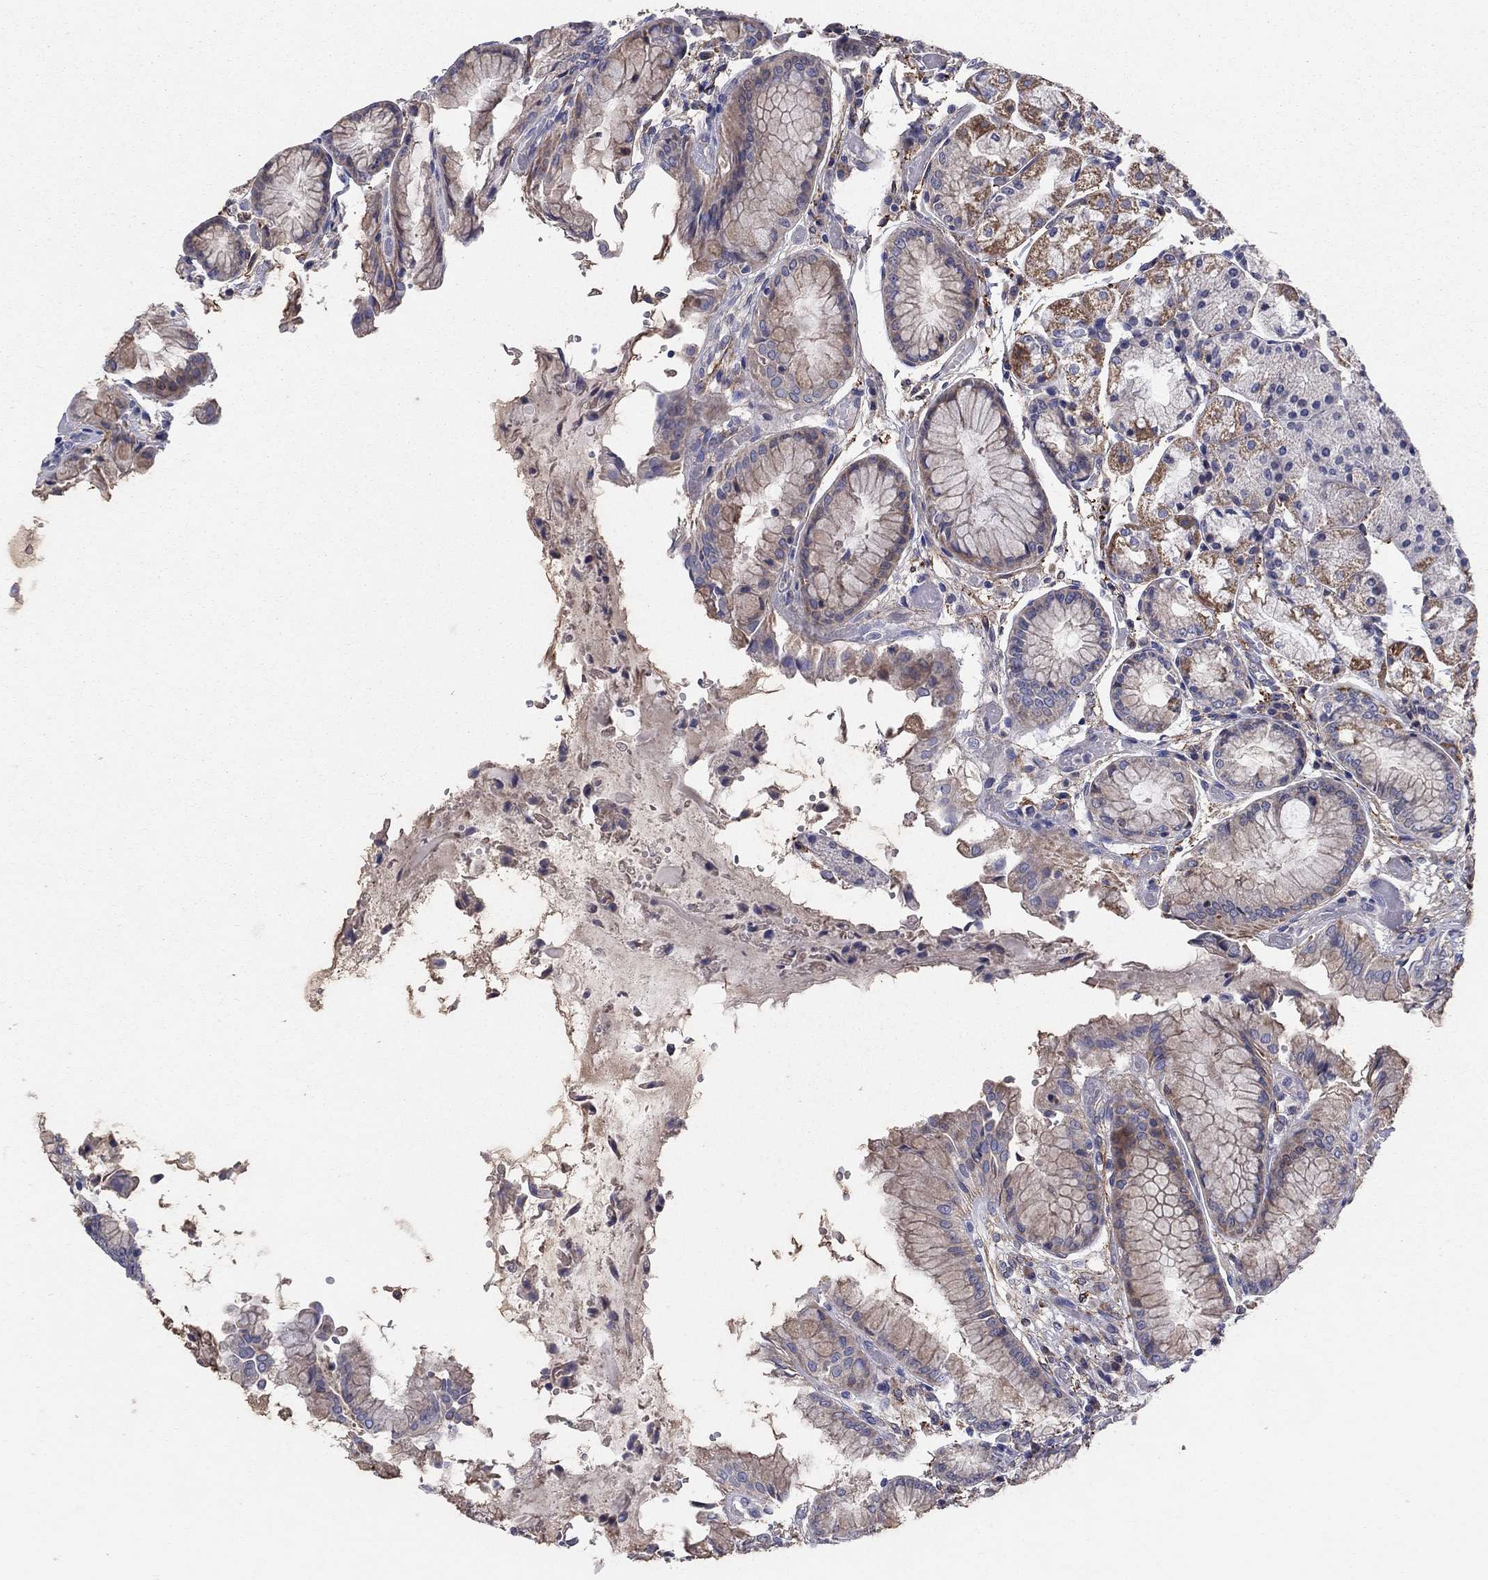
{"staining": {"intensity": "strong", "quantity": "<25%", "location": "nuclear"}, "tissue": "stomach", "cell_type": "Glandular cells", "image_type": "normal", "snomed": [{"axis": "morphology", "description": "Normal tissue, NOS"}, {"axis": "topography", "description": "Stomach, upper"}], "caption": "Immunohistochemical staining of benign stomach demonstrates <25% levels of strong nuclear protein positivity in approximately <25% of glandular cells. Immunohistochemistry (ihc) stains the protein of interest in brown and the nuclei are stained blue.", "gene": "EMP2", "patient": {"sex": "male", "age": 72}}